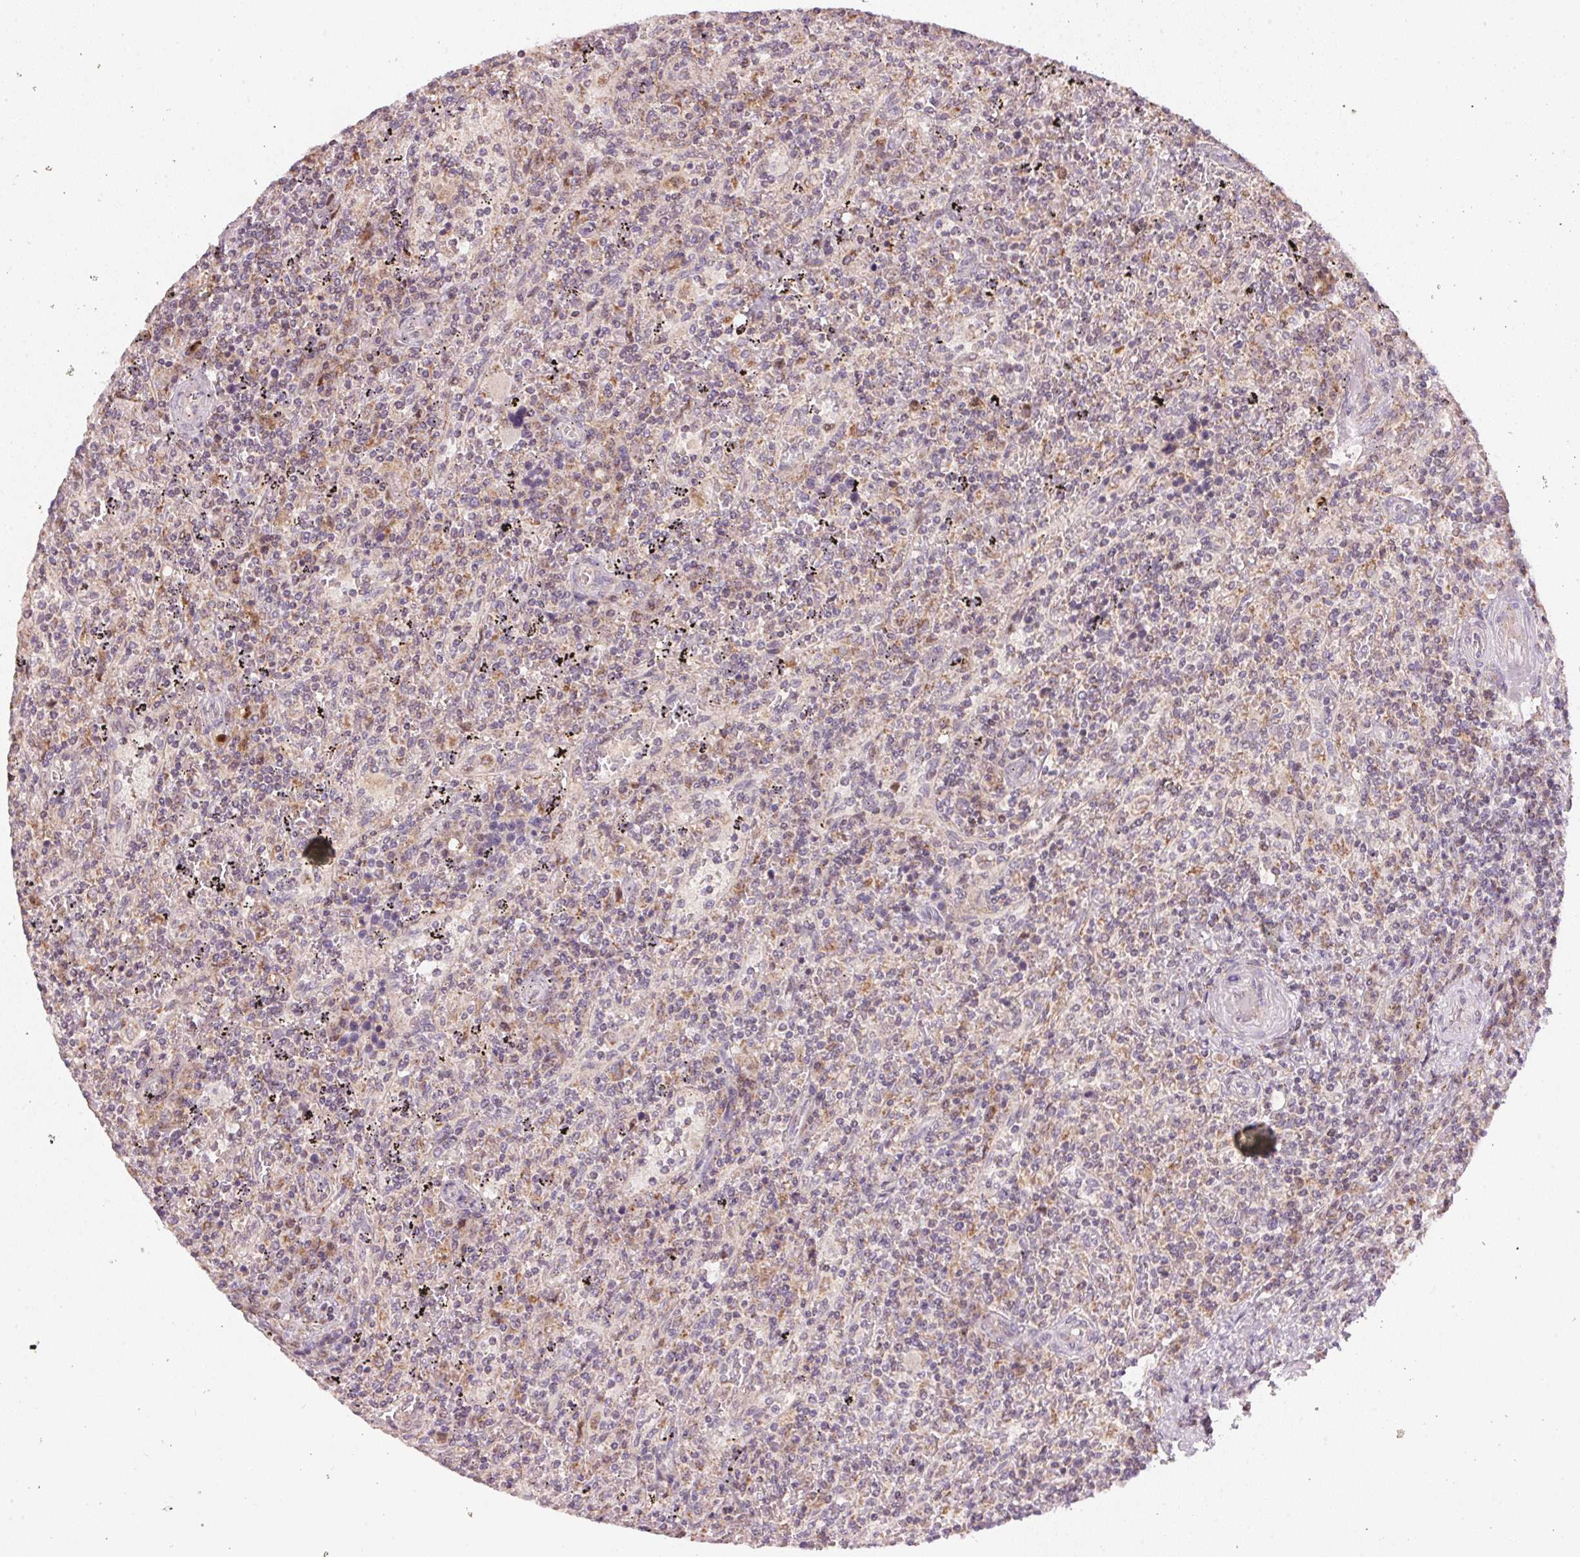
{"staining": {"intensity": "weak", "quantity": "<25%", "location": "cytoplasmic/membranous"}, "tissue": "lymphoma", "cell_type": "Tumor cells", "image_type": "cancer", "snomed": [{"axis": "morphology", "description": "Malignant lymphoma, non-Hodgkin's type, Low grade"}, {"axis": "topography", "description": "Spleen"}], "caption": "Human low-grade malignant lymphoma, non-Hodgkin's type stained for a protein using IHC reveals no expression in tumor cells.", "gene": "COQ7", "patient": {"sex": "male", "age": 62}}